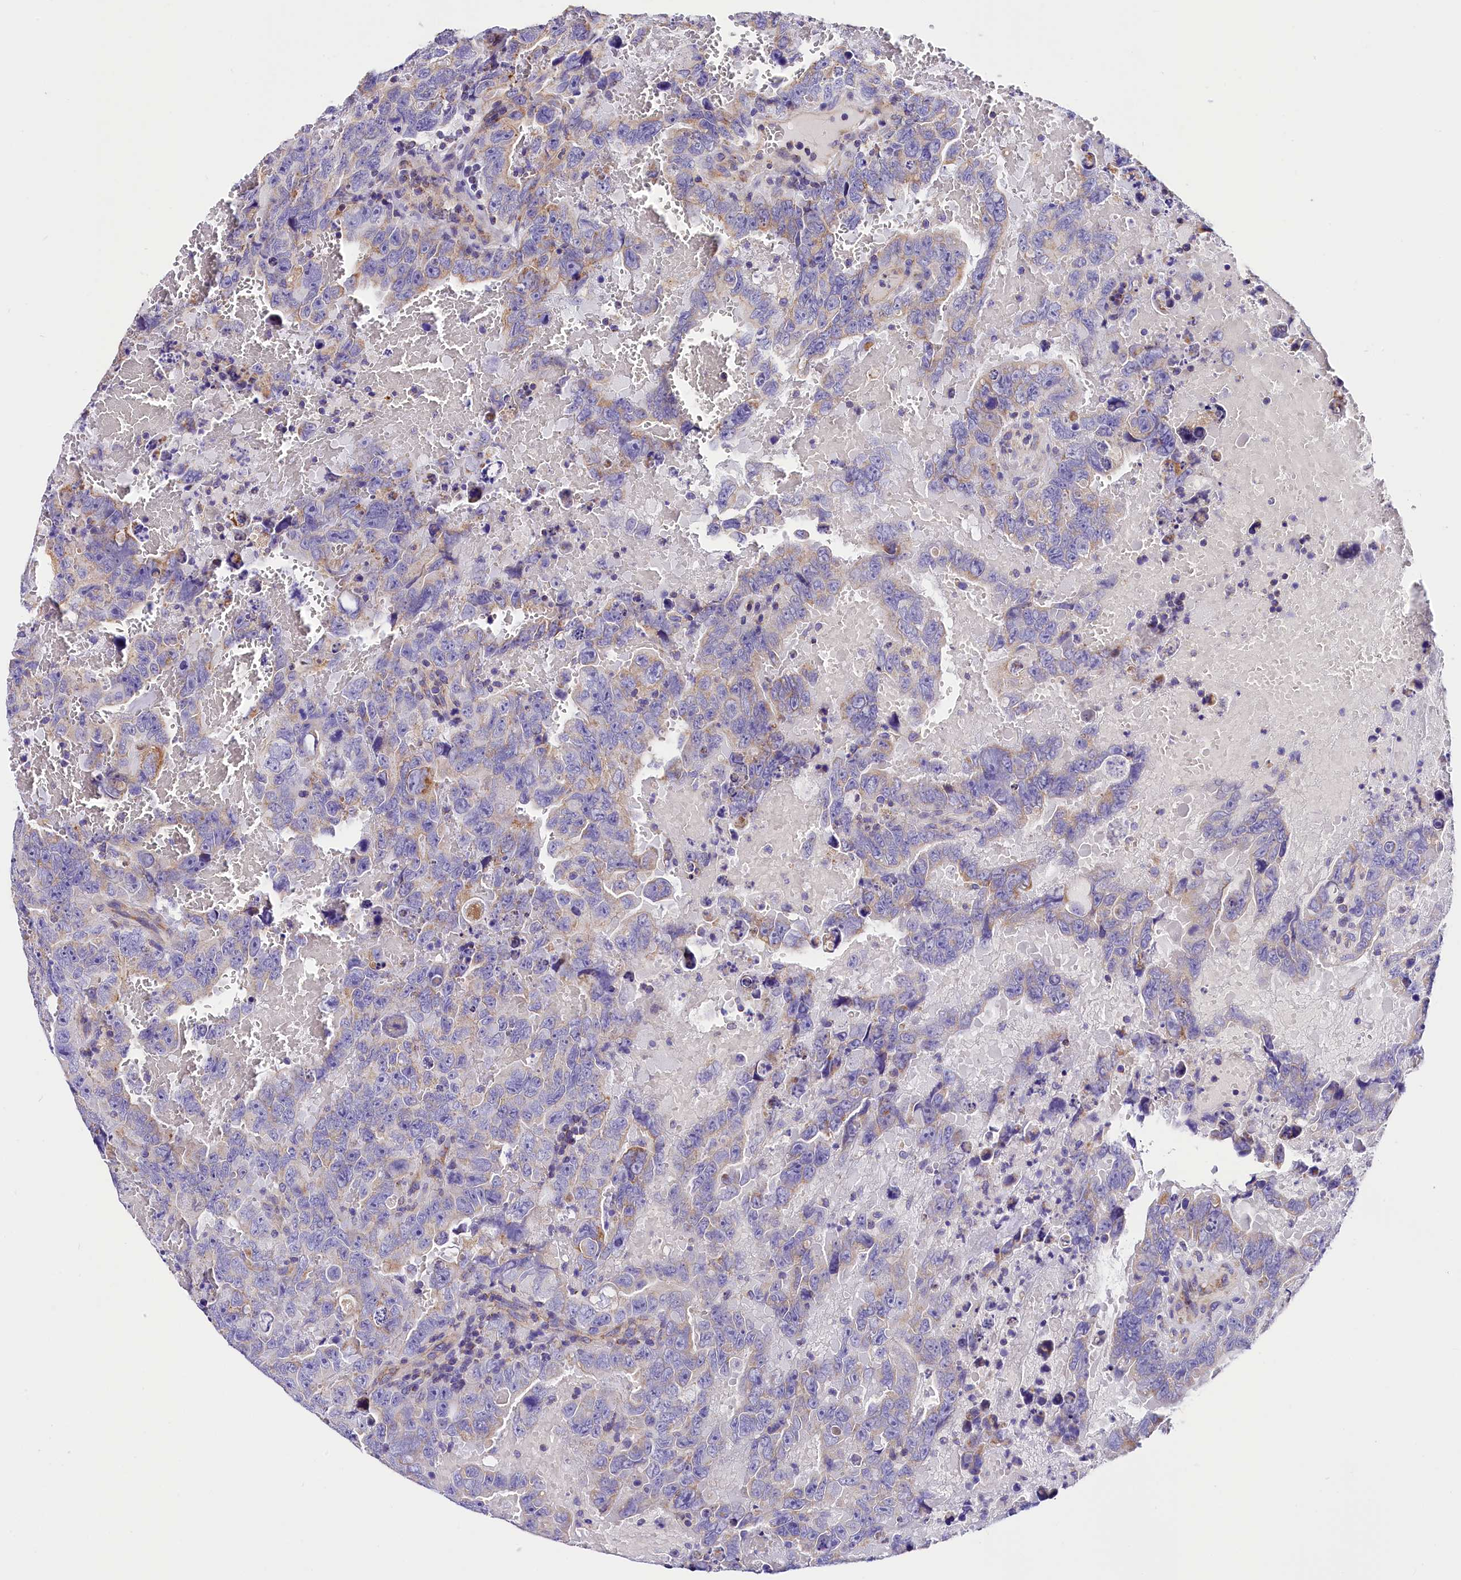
{"staining": {"intensity": "weak", "quantity": "<25%", "location": "cytoplasmic/membranous"}, "tissue": "testis cancer", "cell_type": "Tumor cells", "image_type": "cancer", "snomed": [{"axis": "morphology", "description": "Carcinoma, Embryonal, NOS"}, {"axis": "topography", "description": "Testis"}], "caption": "Testis cancer stained for a protein using immunohistochemistry (IHC) displays no staining tumor cells.", "gene": "ACAA2", "patient": {"sex": "male", "age": 45}}